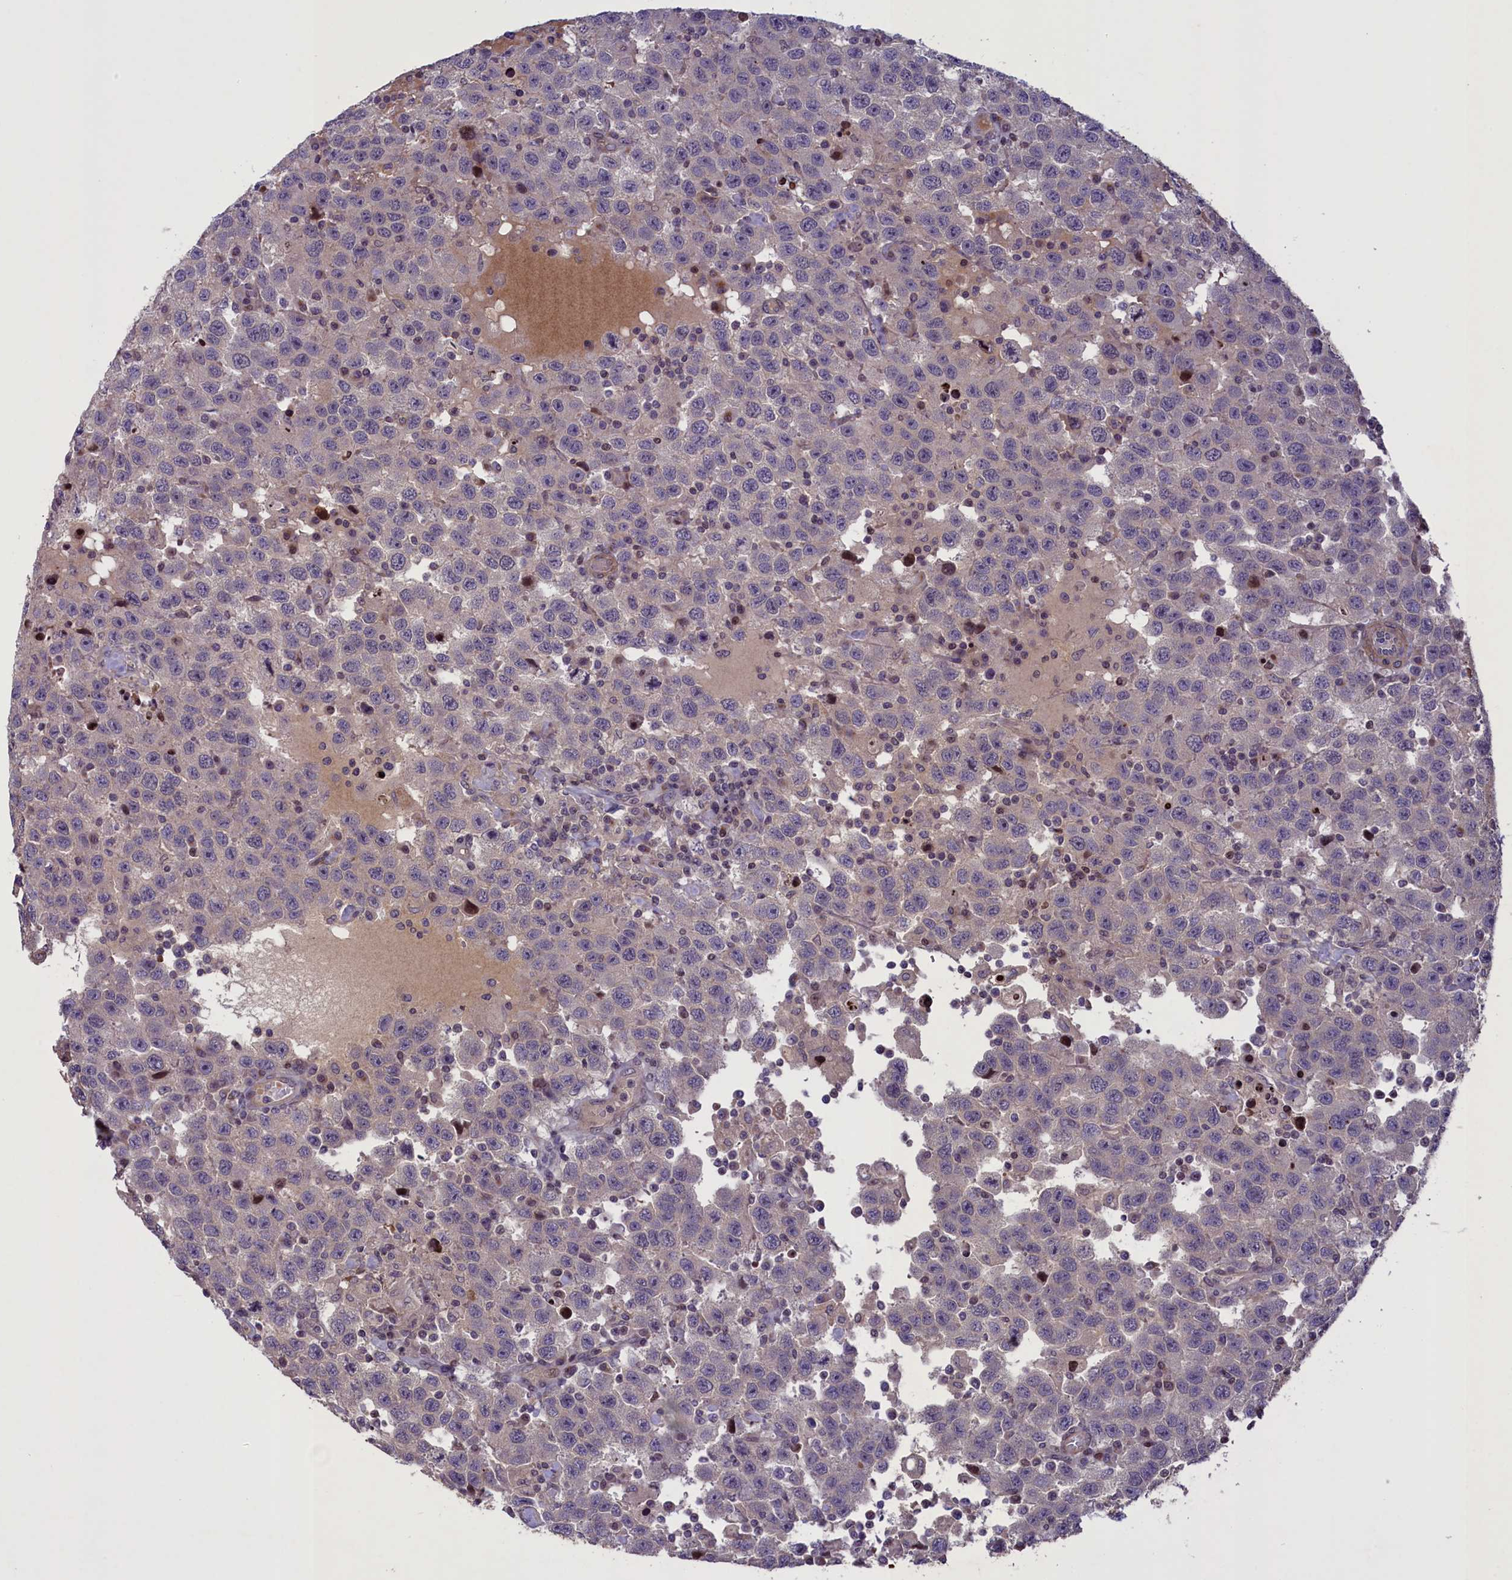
{"staining": {"intensity": "negative", "quantity": "none", "location": "none"}, "tissue": "testis cancer", "cell_type": "Tumor cells", "image_type": "cancer", "snomed": [{"axis": "morphology", "description": "Seminoma, NOS"}, {"axis": "topography", "description": "Testis"}], "caption": "Immunohistochemistry photomicrograph of neoplastic tissue: testis seminoma stained with DAB displays no significant protein positivity in tumor cells. Nuclei are stained in blue.", "gene": "MAN2C1", "patient": {"sex": "male", "age": 41}}